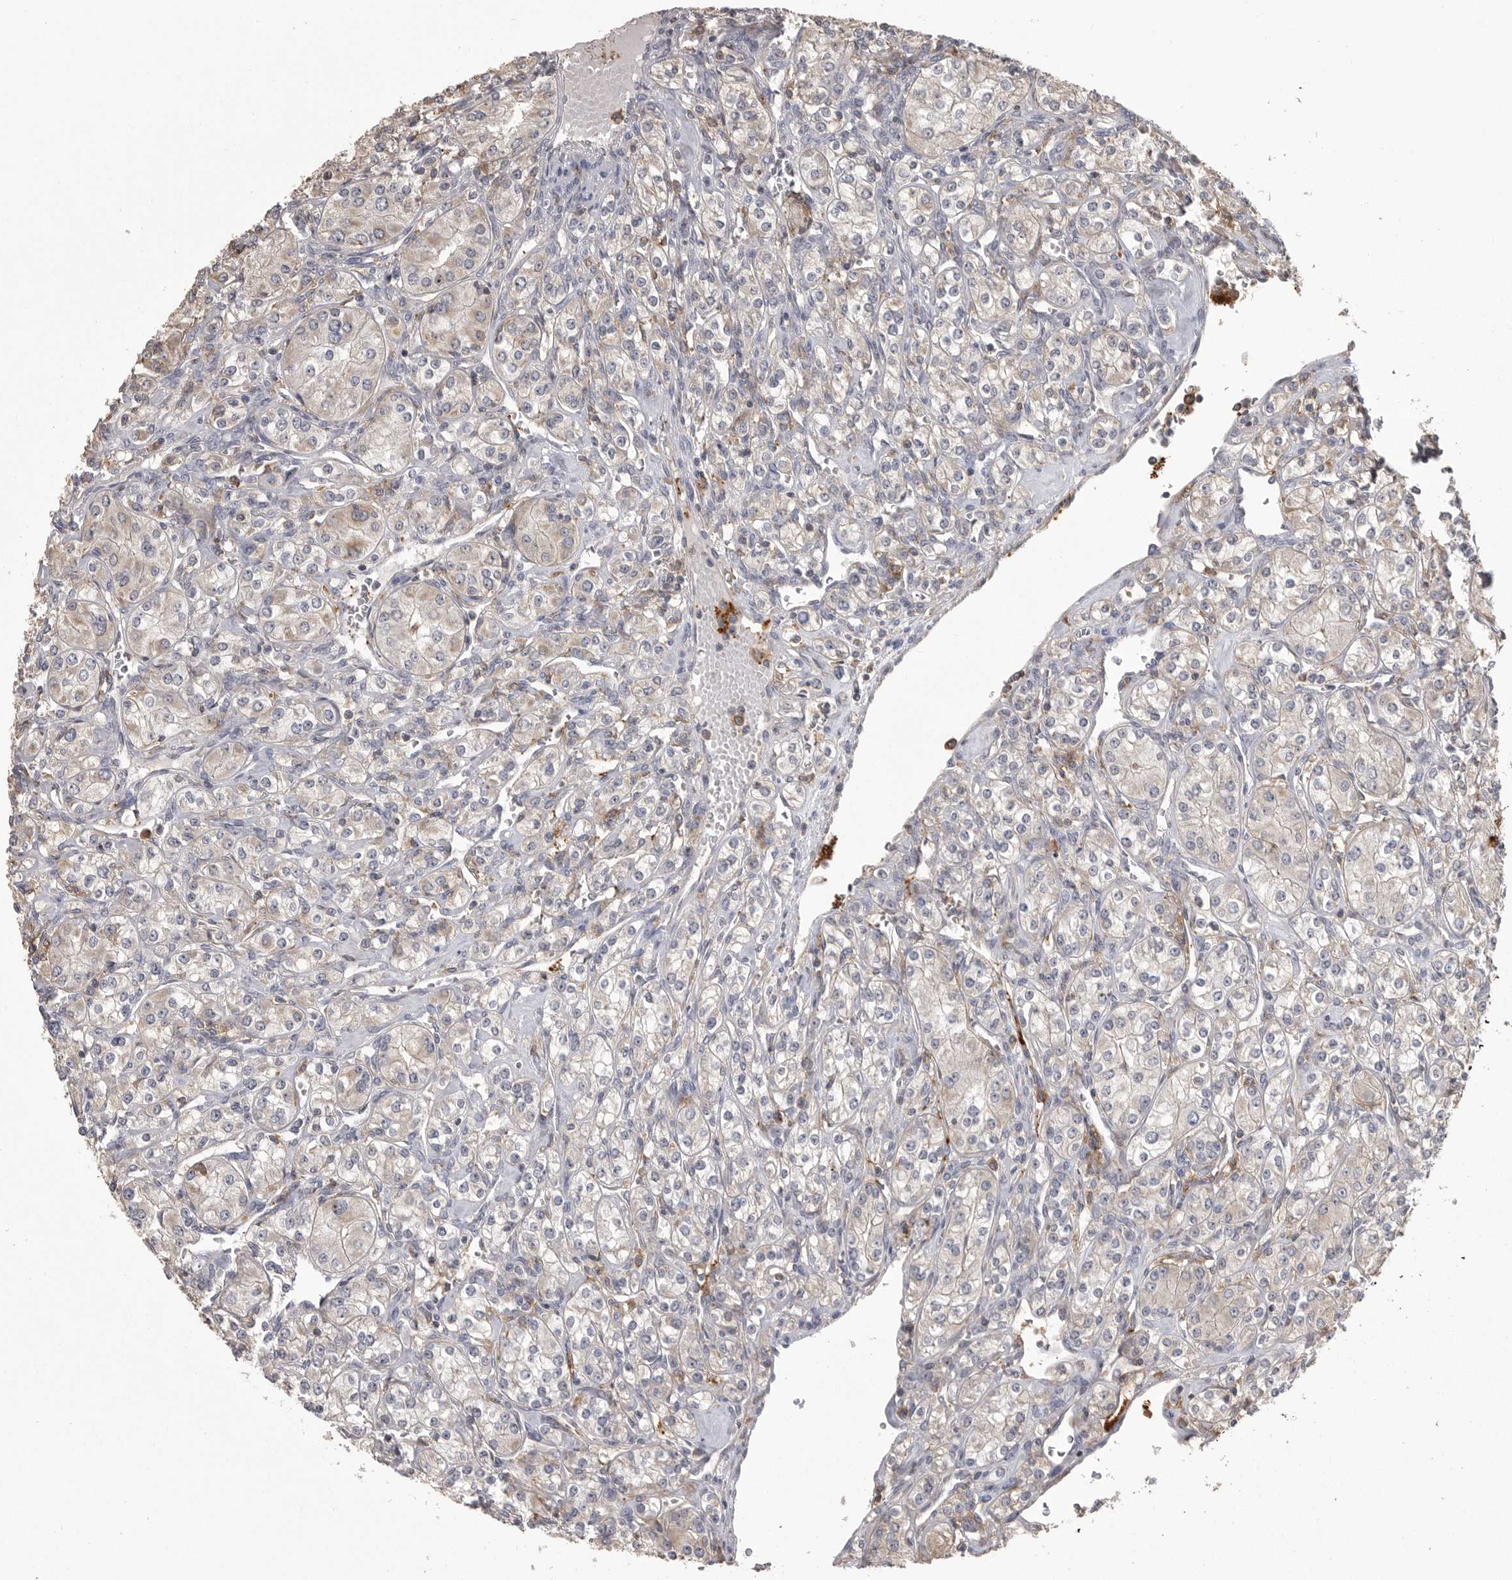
{"staining": {"intensity": "negative", "quantity": "none", "location": "none"}, "tissue": "renal cancer", "cell_type": "Tumor cells", "image_type": "cancer", "snomed": [{"axis": "morphology", "description": "Adenocarcinoma, NOS"}, {"axis": "topography", "description": "Kidney"}], "caption": "This is an immunohistochemistry (IHC) micrograph of adenocarcinoma (renal). There is no positivity in tumor cells.", "gene": "CMTM6", "patient": {"sex": "male", "age": 77}}